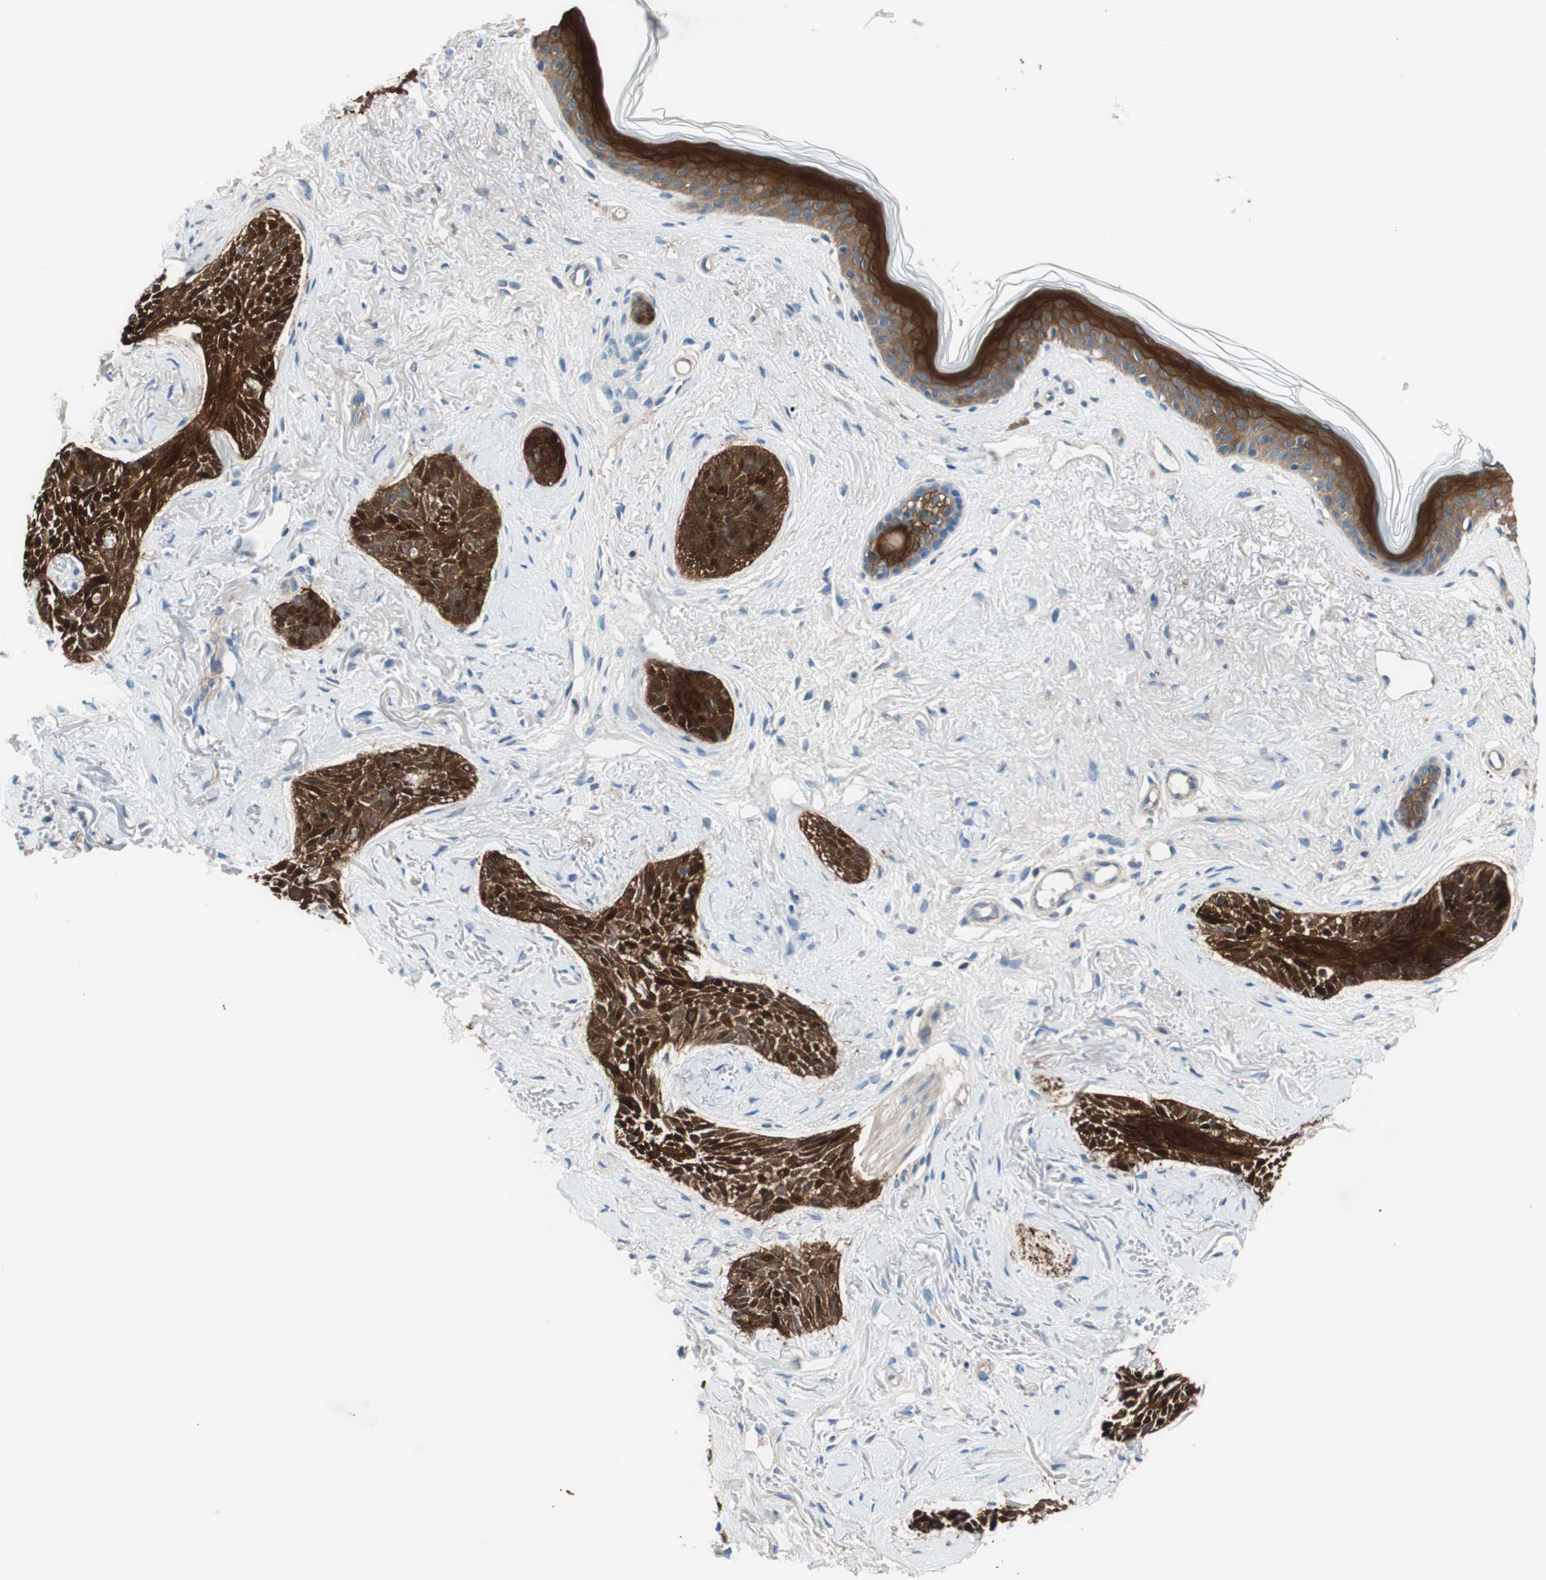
{"staining": {"intensity": "strong", "quantity": ">75%", "location": "cytoplasmic/membranous"}, "tissue": "skin cancer", "cell_type": "Tumor cells", "image_type": "cancer", "snomed": [{"axis": "morphology", "description": "Normal tissue, NOS"}, {"axis": "morphology", "description": "Basal cell carcinoma"}, {"axis": "topography", "description": "Skin"}], "caption": "A brown stain labels strong cytoplasmic/membranous staining of a protein in skin cancer (basal cell carcinoma) tumor cells. The staining was performed using DAB to visualize the protein expression in brown, while the nuclei were stained in blue with hematoxylin (Magnification: 20x).", "gene": "CALML3", "patient": {"sex": "female", "age": 84}}